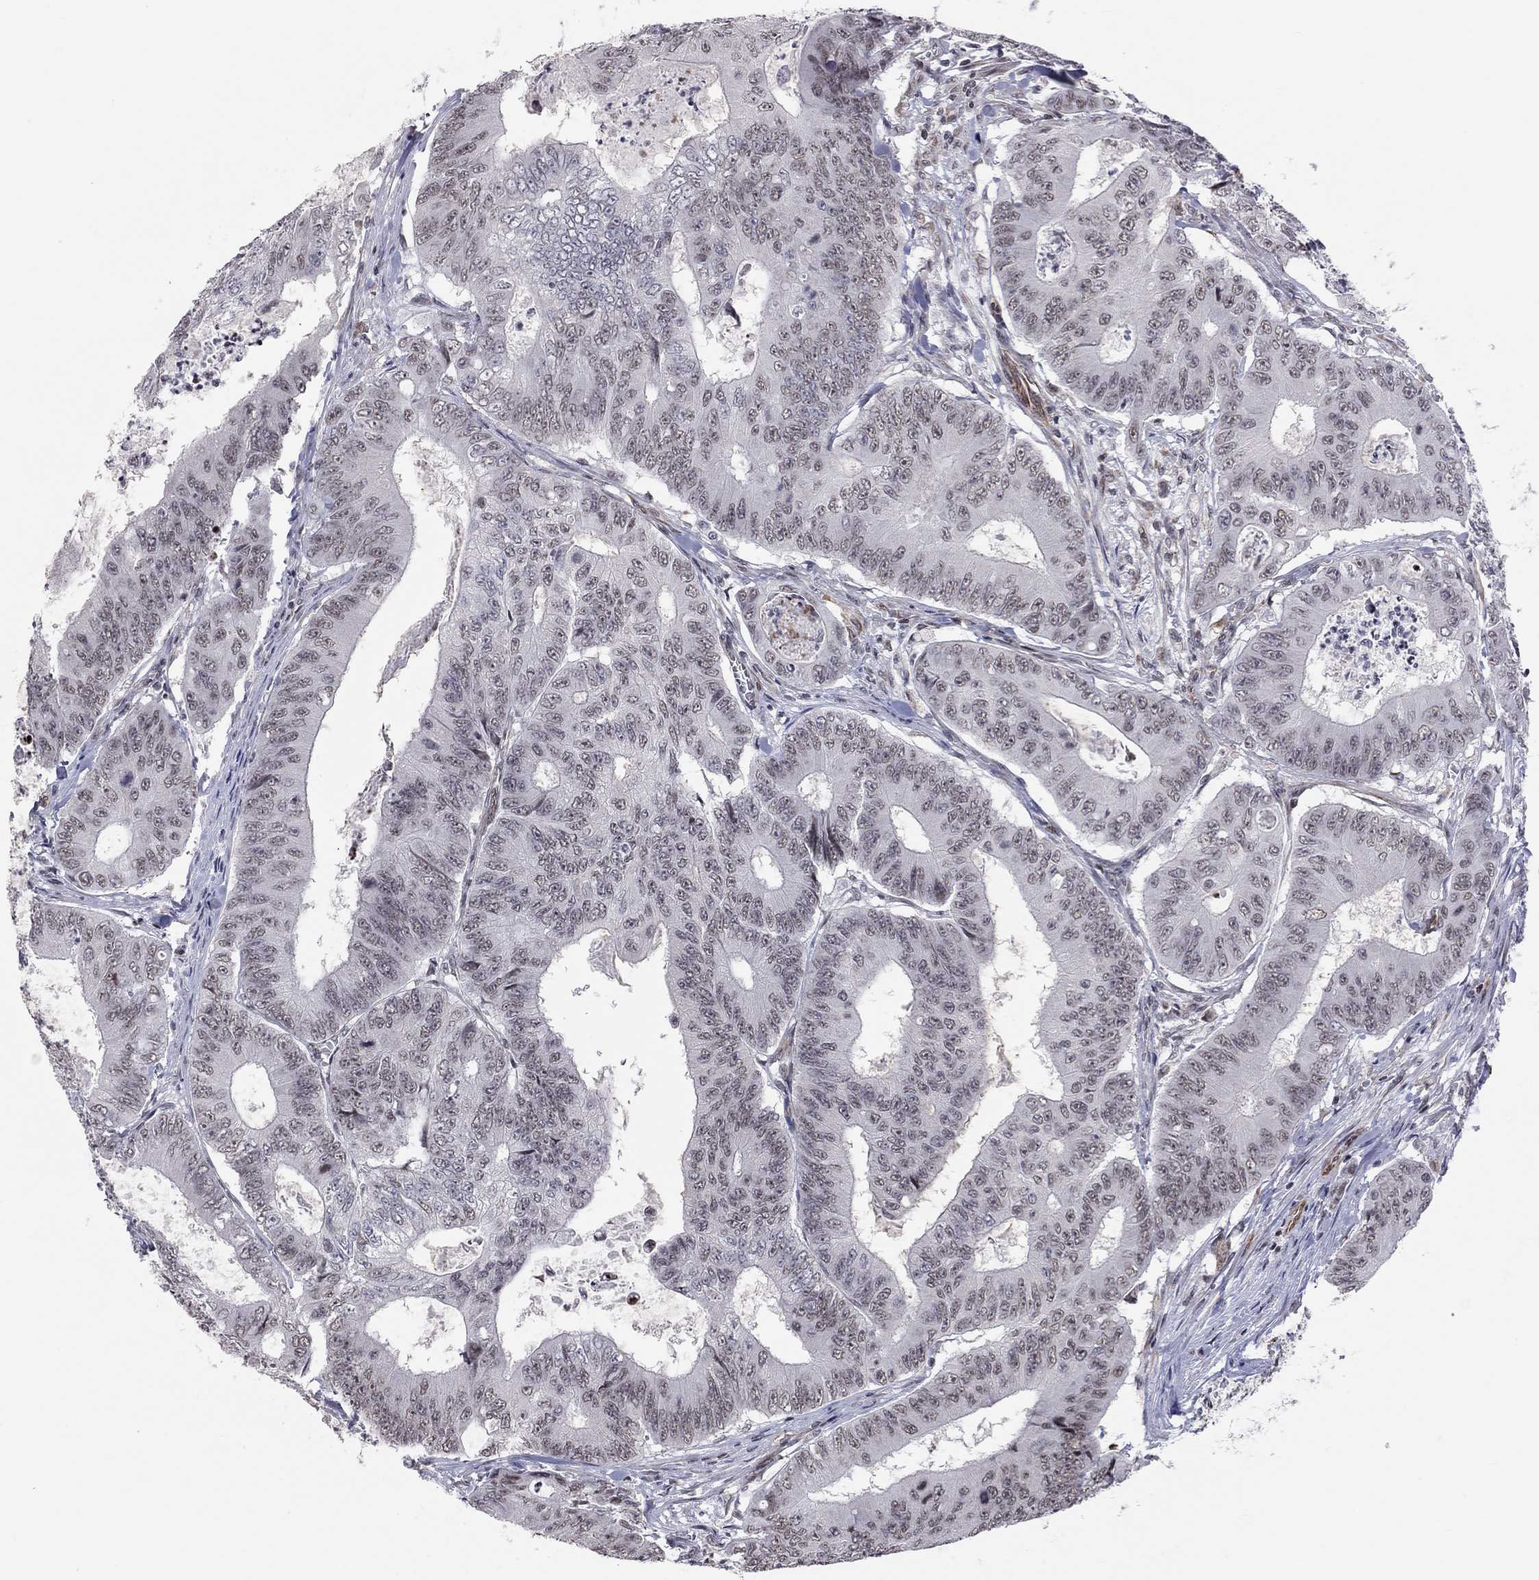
{"staining": {"intensity": "negative", "quantity": "none", "location": "none"}, "tissue": "colorectal cancer", "cell_type": "Tumor cells", "image_type": "cancer", "snomed": [{"axis": "morphology", "description": "Adenocarcinoma, NOS"}, {"axis": "topography", "description": "Colon"}], "caption": "A photomicrograph of adenocarcinoma (colorectal) stained for a protein shows no brown staining in tumor cells. (DAB immunohistochemistry, high magnification).", "gene": "MTNR1B", "patient": {"sex": "female", "age": 48}}